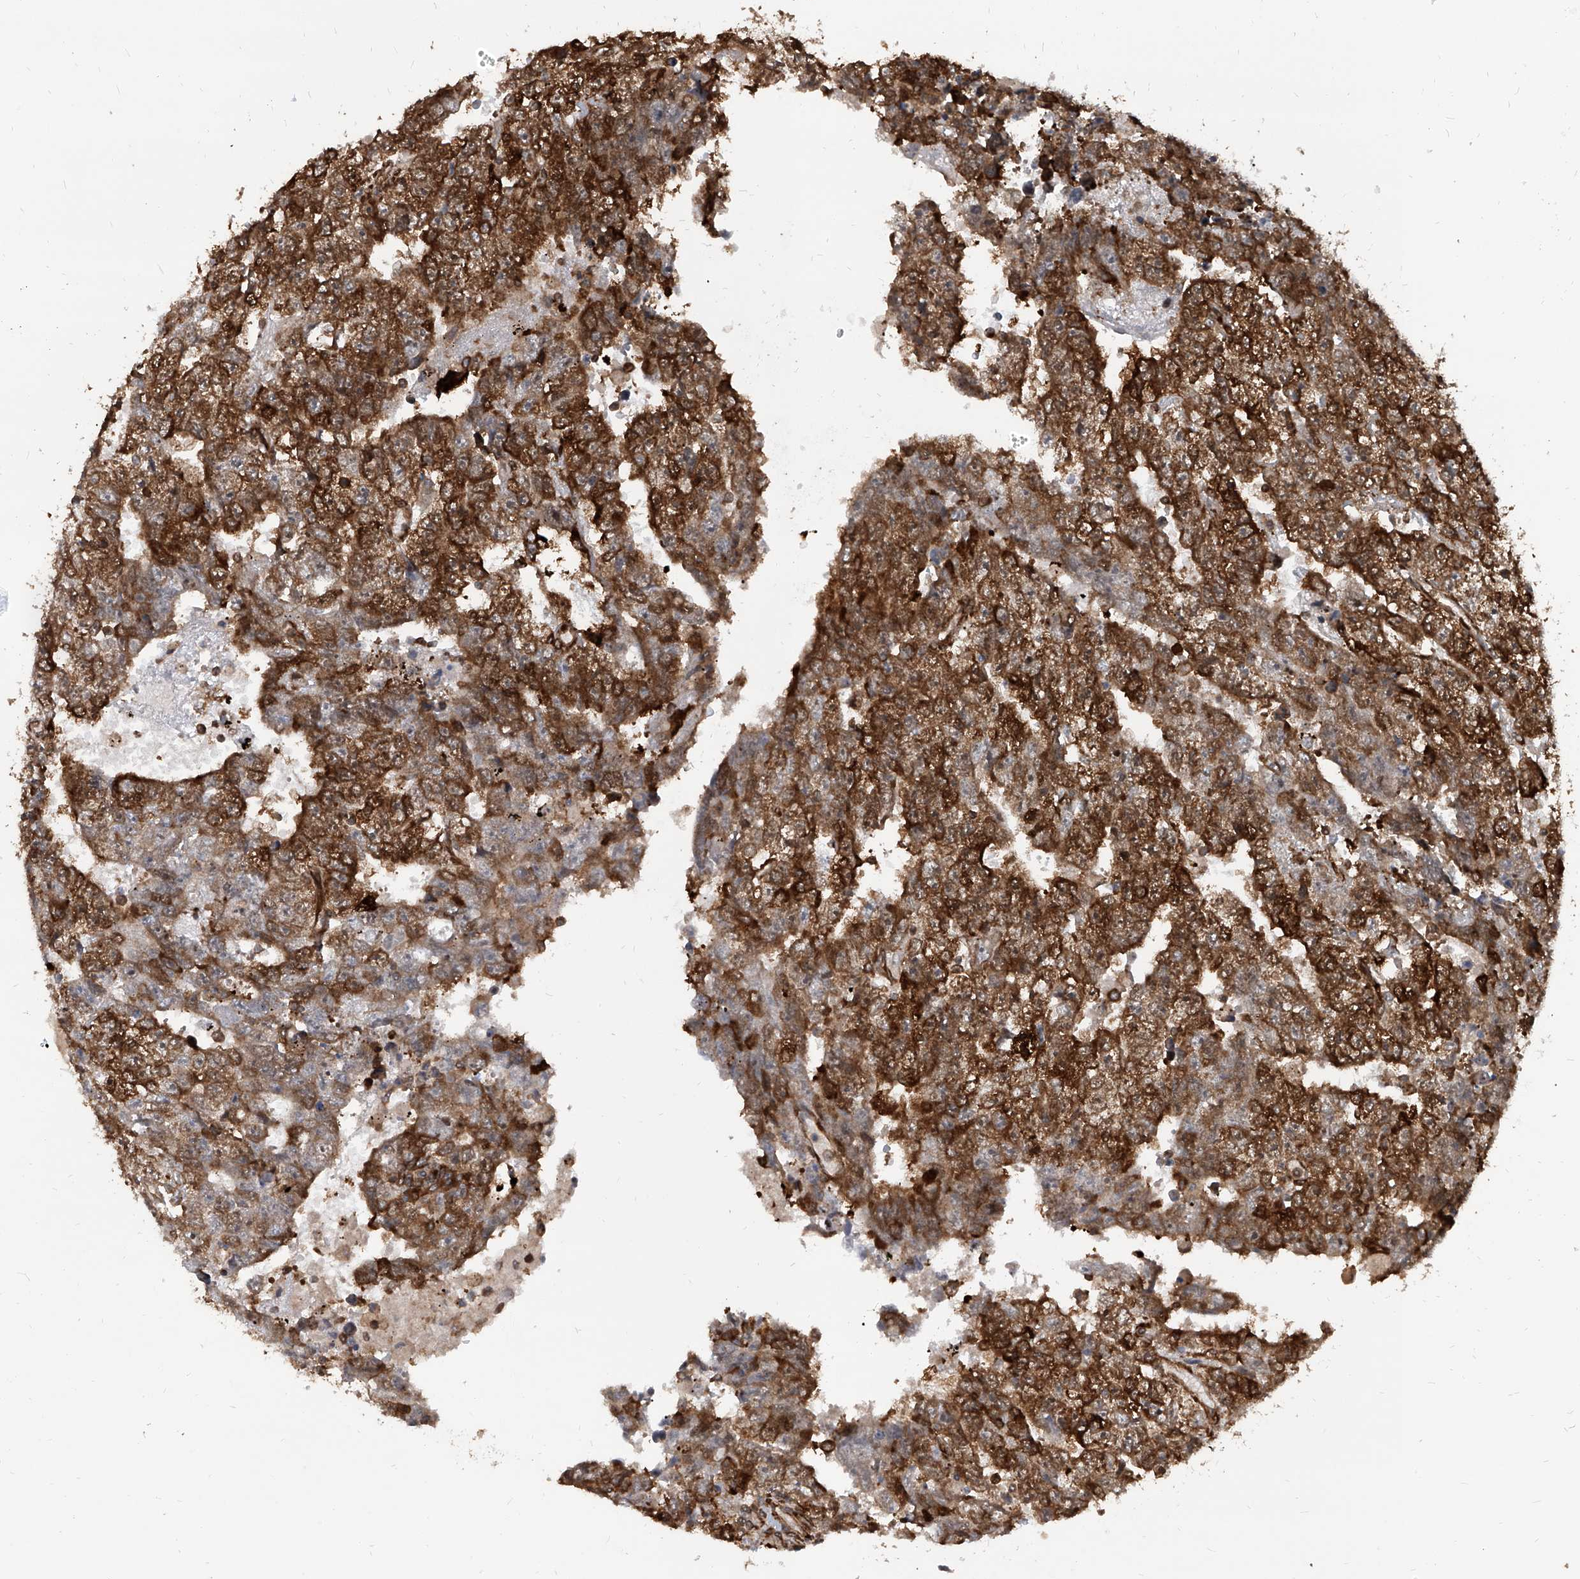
{"staining": {"intensity": "strong", "quantity": ">75%", "location": "cytoplasmic/membranous"}, "tissue": "testis cancer", "cell_type": "Tumor cells", "image_type": "cancer", "snomed": [{"axis": "morphology", "description": "Carcinoma, Embryonal, NOS"}, {"axis": "topography", "description": "Testis"}], "caption": "Immunohistochemistry of embryonal carcinoma (testis) shows high levels of strong cytoplasmic/membranous staining in approximately >75% of tumor cells.", "gene": "MAGED2", "patient": {"sex": "male", "age": 25}}